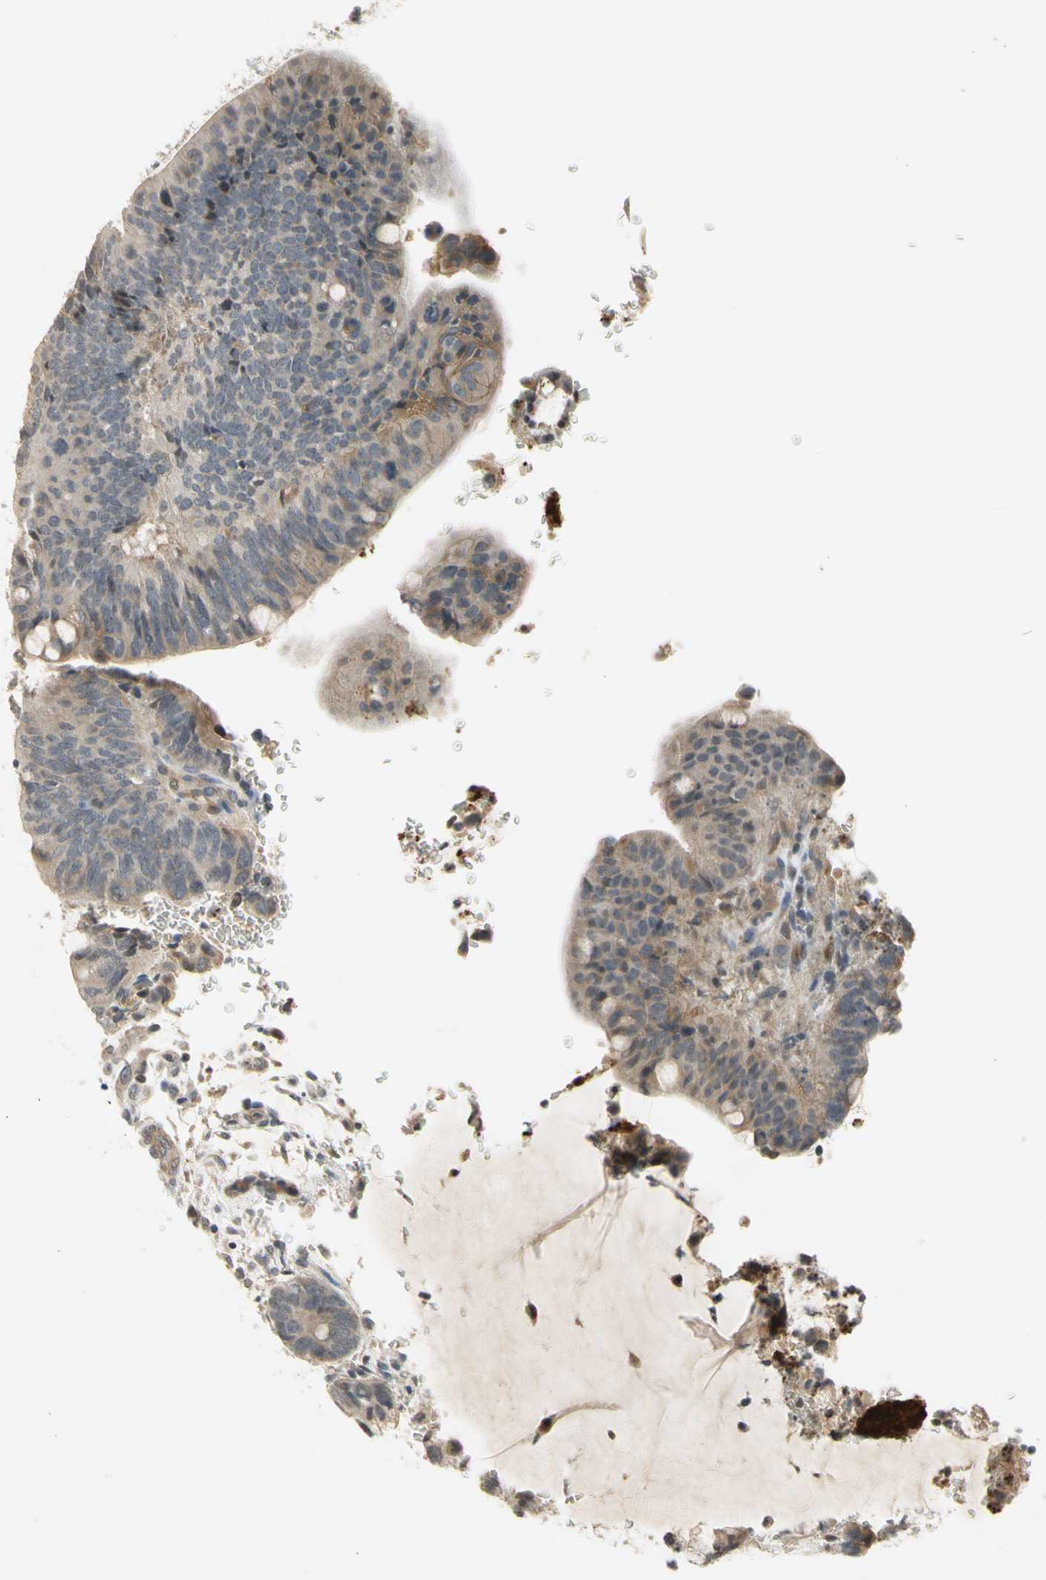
{"staining": {"intensity": "weak", "quantity": "25%-75%", "location": "cytoplasmic/membranous"}, "tissue": "colorectal cancer", "cell_type": "Tumor cells", "image_type": "cancer", "snomed": [{"axis": "morphology", "description": "Normal tissue, NOS"}, {"axis": "morphology", "description": "Adenocarcinoma, NOS"}, {"axis": "topography", "description": "Rectum"}, {"axis": "topography", "description": "Peripheral nerve tissue"}], "caption": "Colorectal adenocarcinoma stained for a protein (brown) exhibits weak cytoplasmic/membranous positive positivity in approximately 25%-75% of tumor cells.", "gene": "EFNB2", "patient": {"sex": "male", "age": 92}}